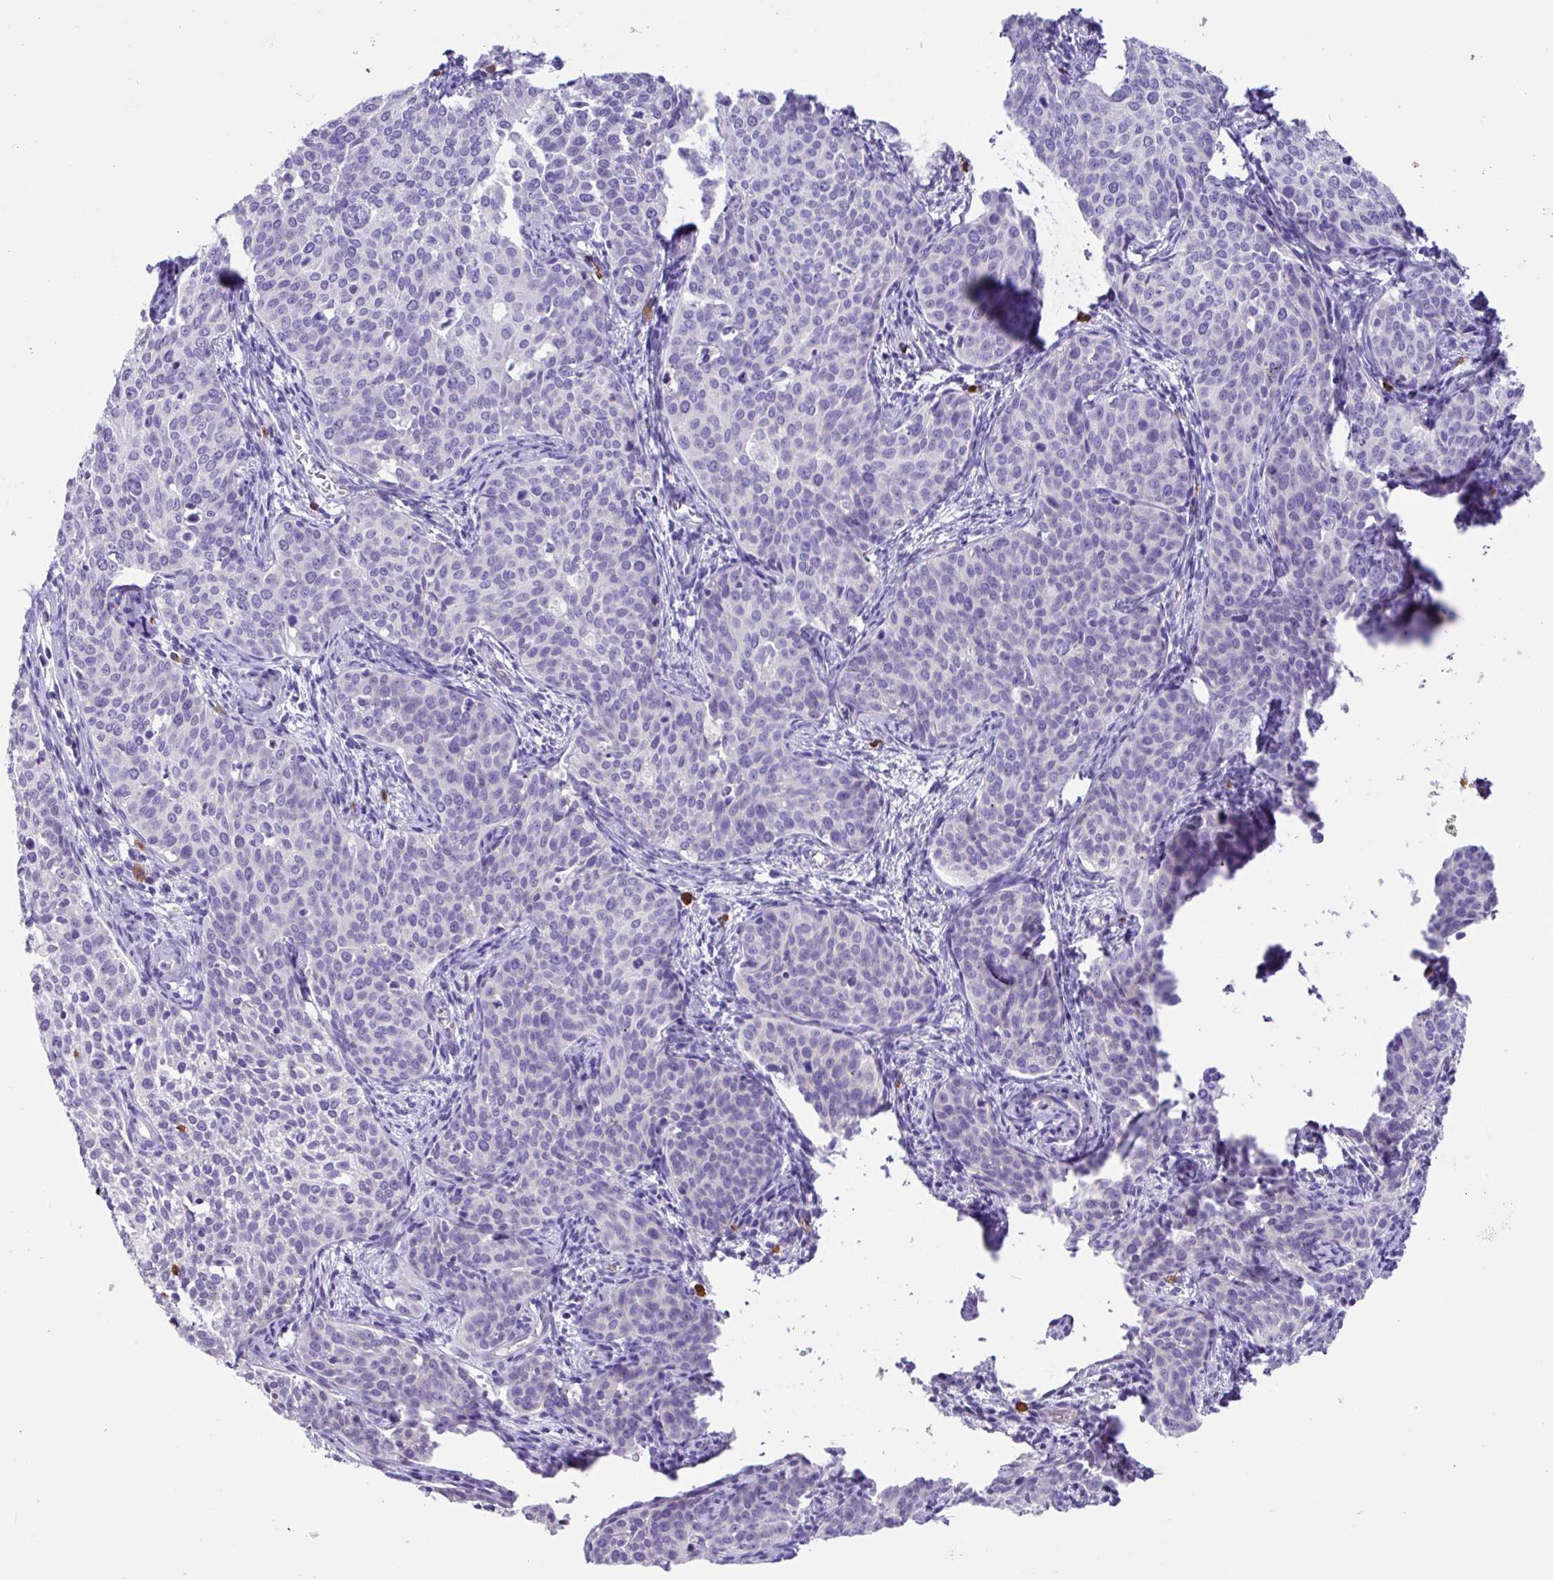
{"staining": {"intensity": "negative", "quantity": "none", "location": "none"}, "tissue": "cervical cancer", "cell_type": "Tumor cells", "image_type": "cancer", "snomed": [{"axis": "morphology", "description": "Squamous cell carcinoma, NOS"}, {"axis": "topography", "description": "Cervix"}], "caption": "Immunohistochemistry (IHC) histopathology image of neoplastic tissue: cervical cancer (squamous cell carcinoma) stained with DAB shows no significant protein expression in tumor cells.", "gene": "MRM2", "patient": {"sex": "female", "age": 44}}